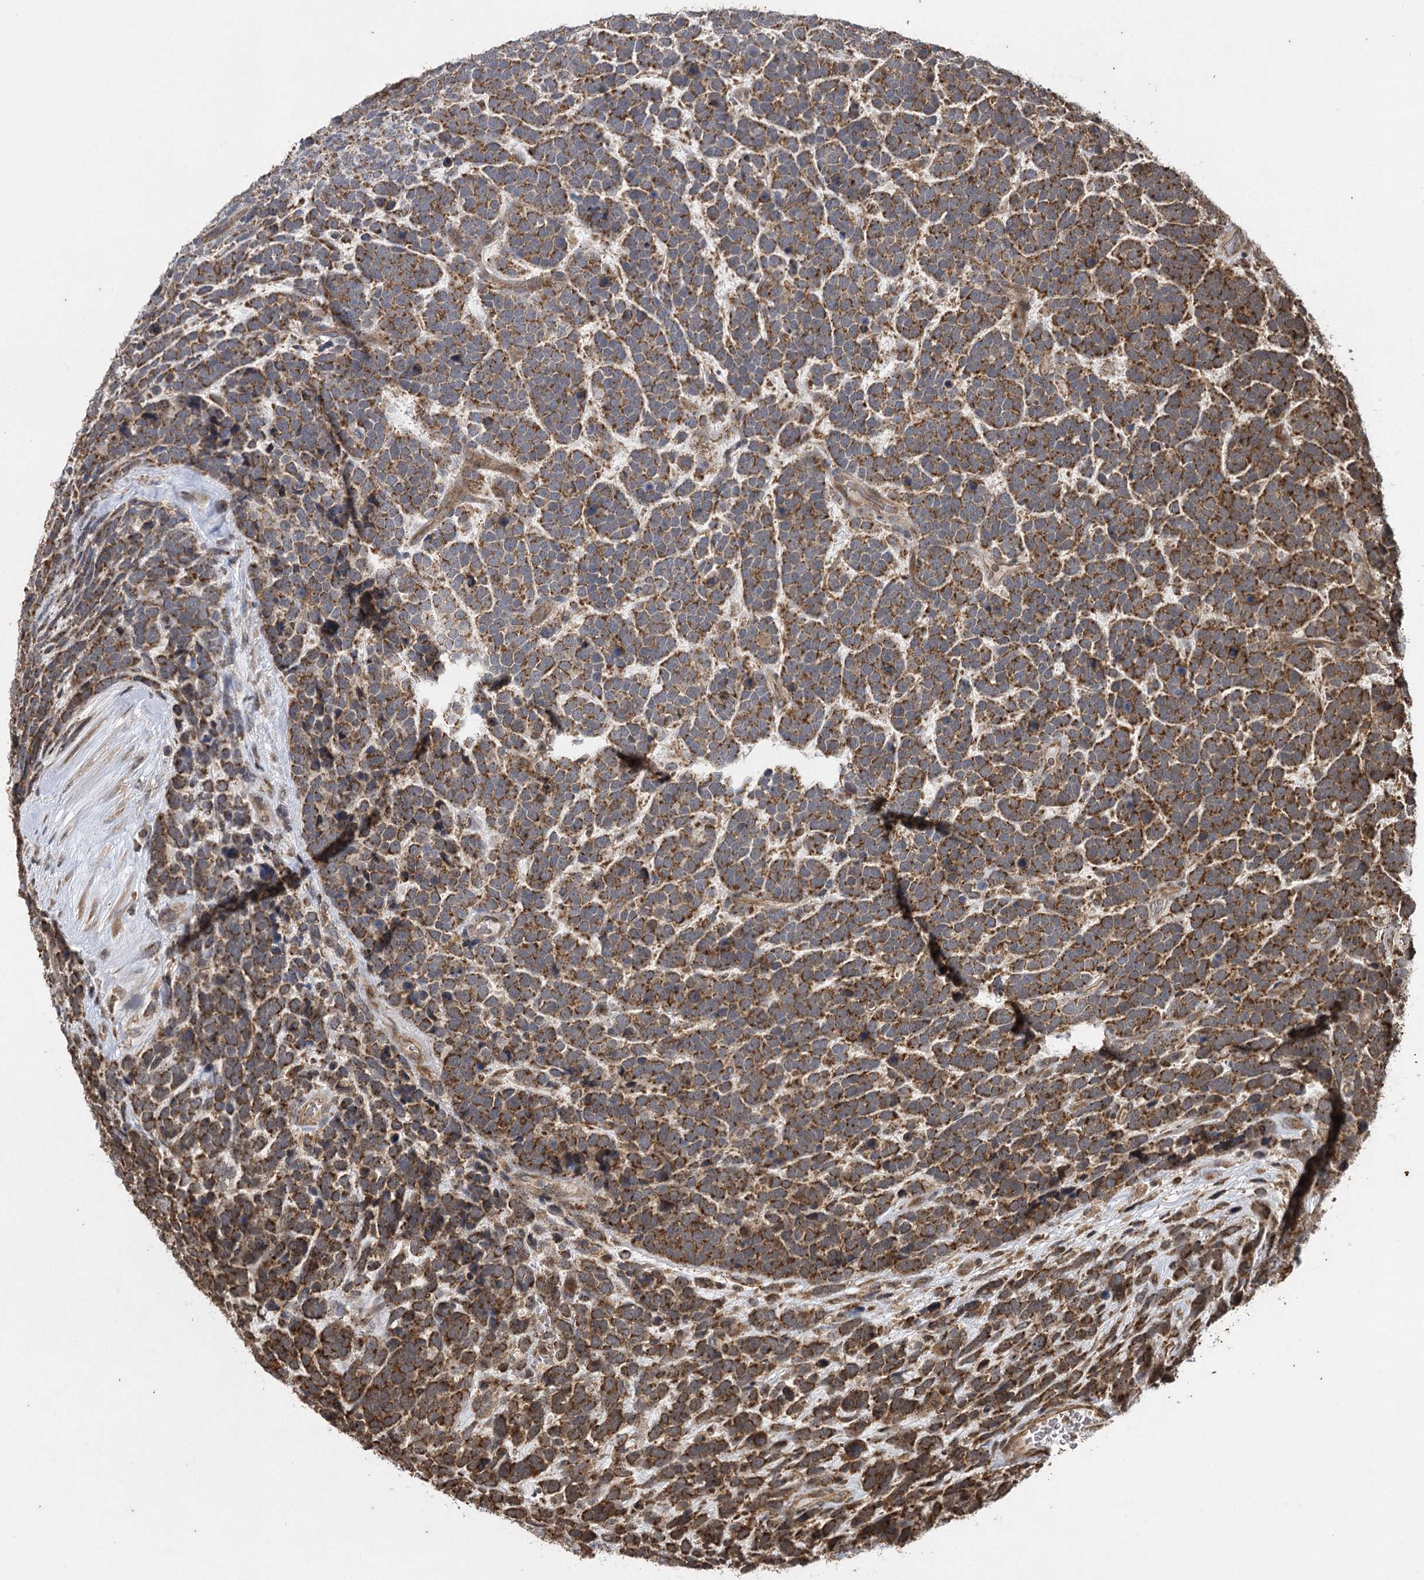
{"staining": {"intensity": "moderate", "quantity": ">75%", "location": "cytoplasmic/membranous"}, "tissue": "urothelial cancer", "cell_type": "Tumor cells", "image_type": "cancer", "snomed": [{"axis": "morphology", "description": "Urothelial carcinoma, High grade"}, {"axis": "topography", "description": "Urinary bladder"}], "caption": "Protein expression analysis of human urothelial carcinoma (high-grade) reveals moderate cytoplasmic/membranous expression in about >75% of tumor cells.", "gene": "IL11RA", "patient": {"sex": "female", "age": 82}}